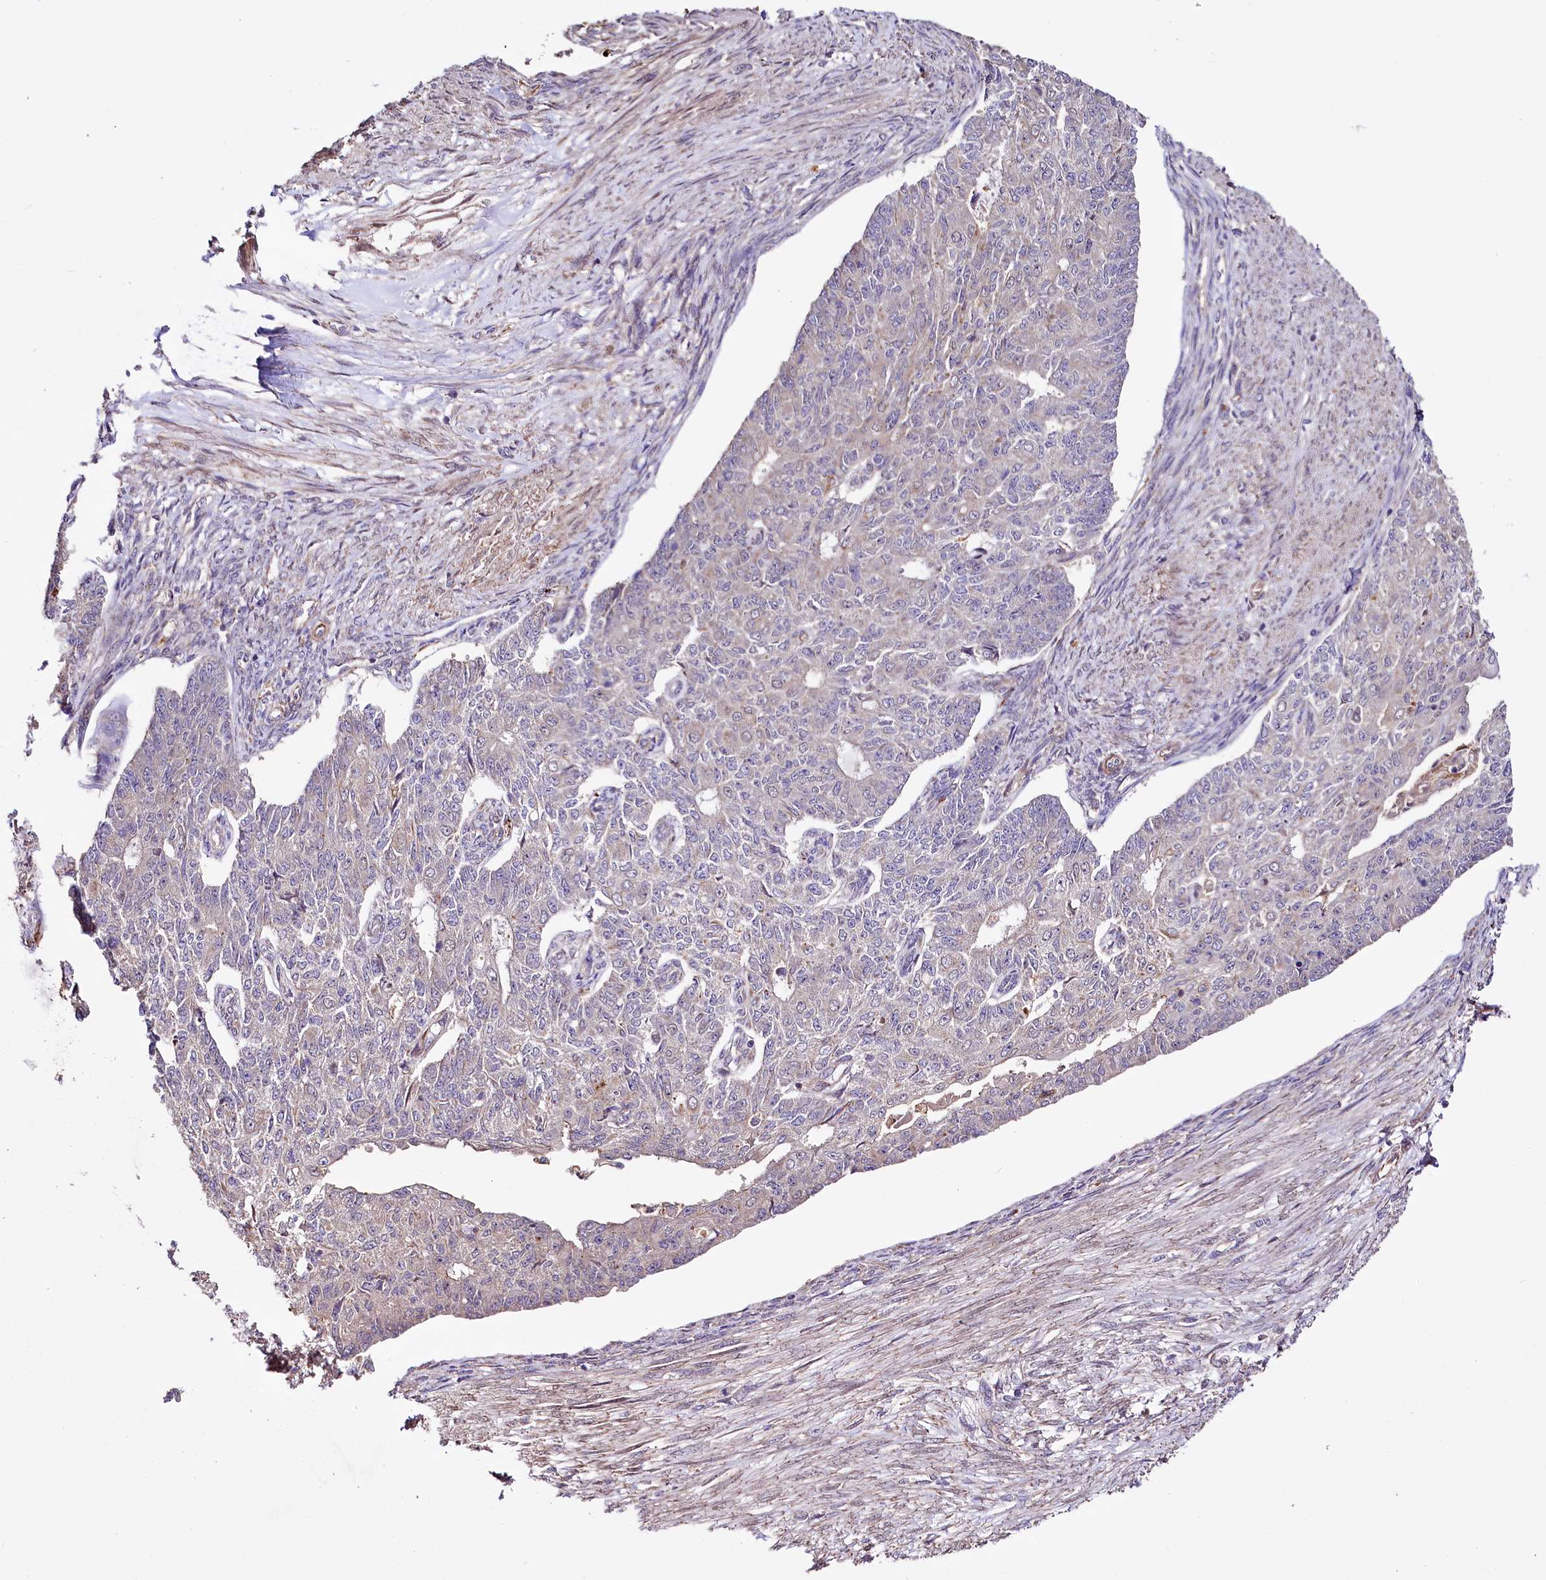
{"staining": {"intensity": "negative", "quantity": "none", "location": "none"}, "tissue": "endometrial cancer", "cell_type": "Tumor cells", "image_type": "cancer", "snomed": [{"axis": "morphology", "description": "Adenocarcinoma, NOS"}, {"axis": "topography", "description": "Endometrium"}], "caption": "Immunohistochemistry micrograph of human endometrial cancer (adenocarcinoma) stained for a protein (brown), which demonstrates no expression in tumor cells. (DAB immunohistochemistry with hematoxylin counter stain).", "gene": "TTC12", "patient": {"sex": "female", "age": 32}}